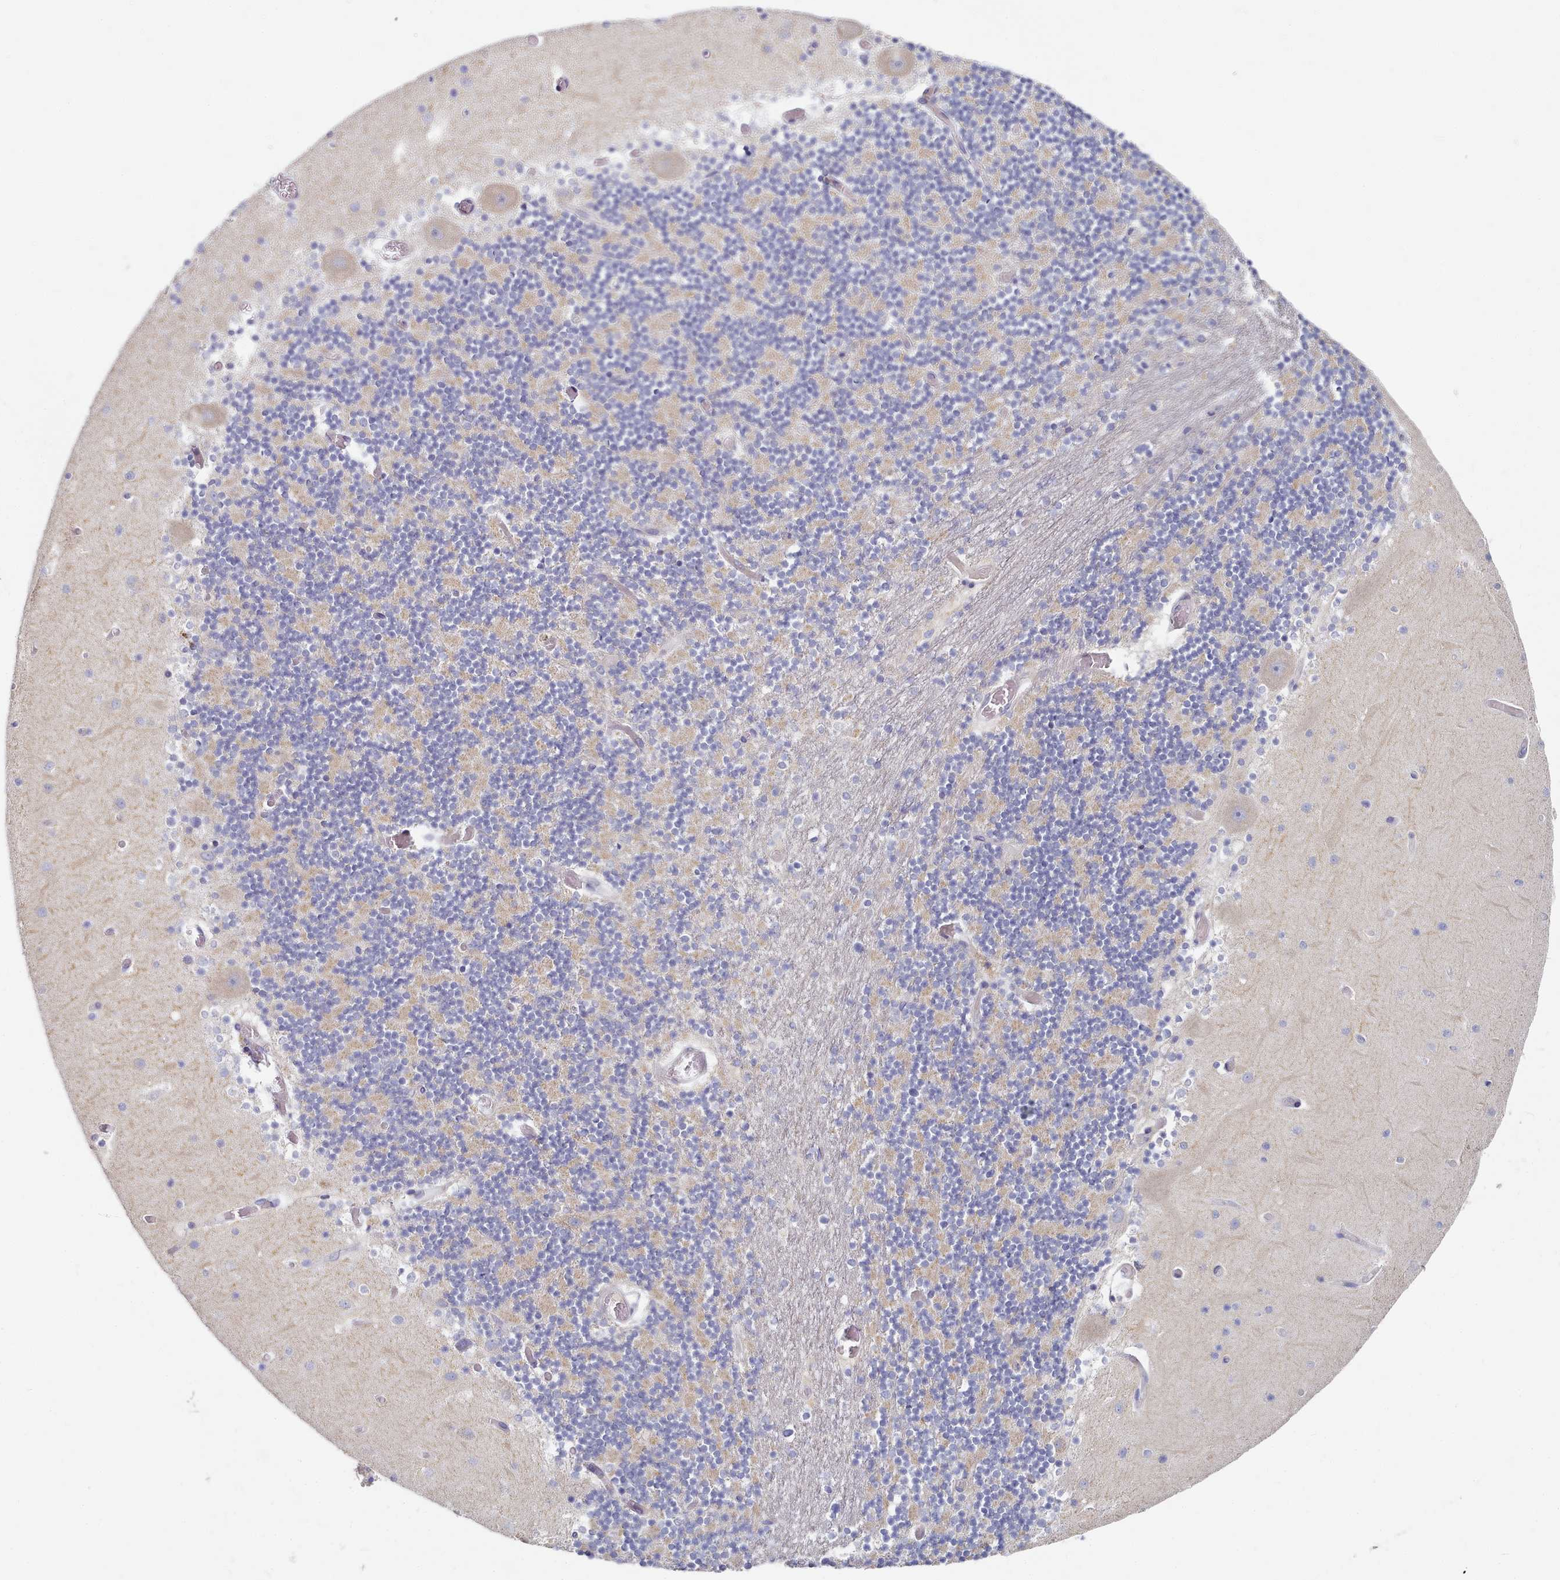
{"staining": {"intensity": "weak", "quantity": "<25%", "location": "cytoplasmic/membranous"}, "tissue": "cerebellum", "cell_type": "Cells in granular layer", "image_type": "normal", "snomed": [{"axis": "morphology", "description": "Normal tissue, NOS"}, {"axis": "topography", "description": "Cerebellum"}], "caption": "Immunohistochemistry (IHC) of unremarkable human cerebellum shows no positivity in cells in granular layer. The staining is performed using DAB brown chromogen with nuclei counter-stained in using hematoxylin.", "gene": "TYW1B", "patient": {"sex": "female", "age": 28}}